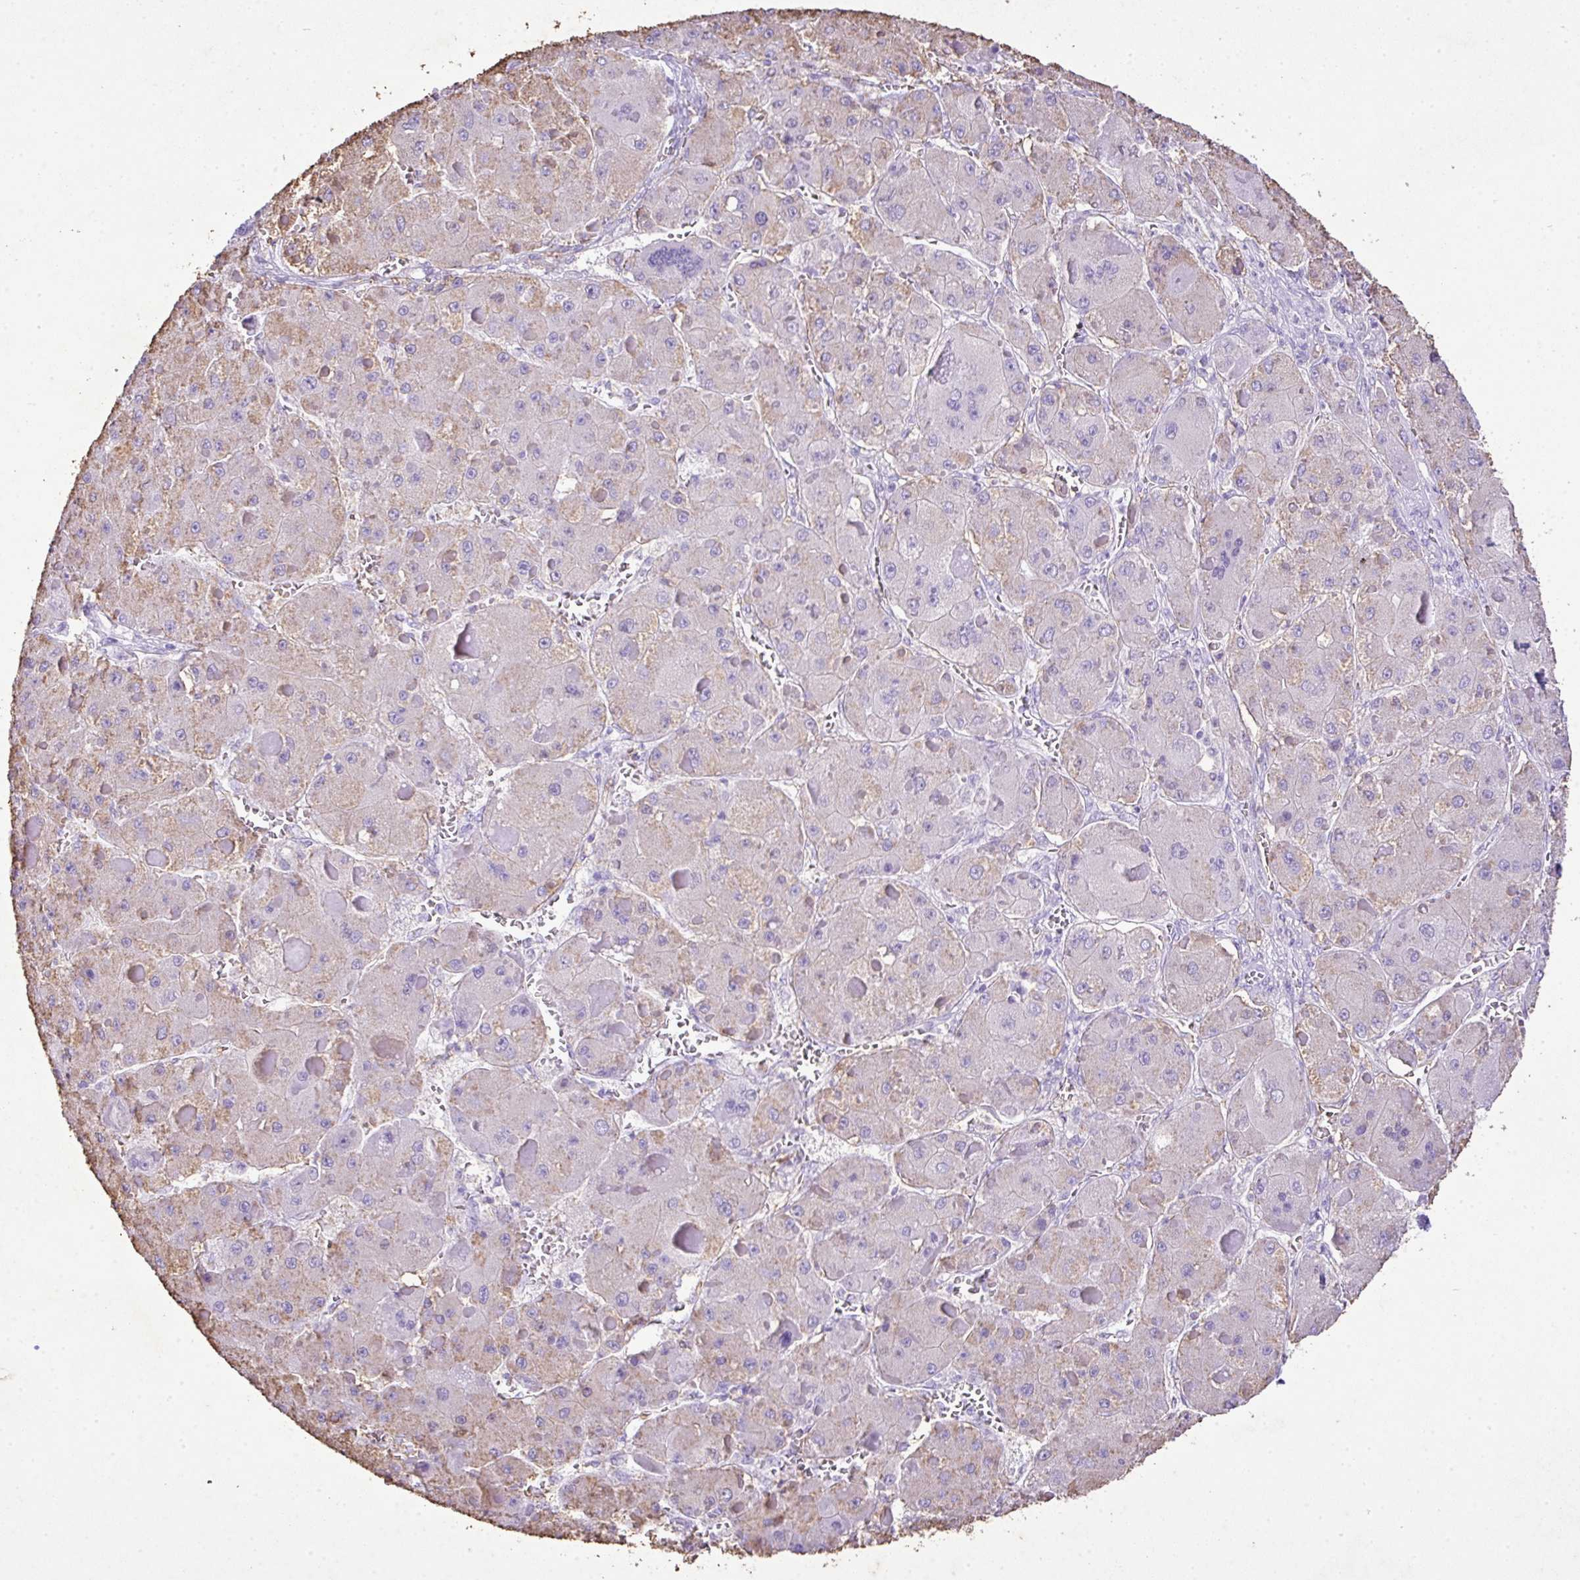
{"staining": {"intensity": "weak", "quantity": "<25%", "location": "cytoplasmic/membranous"}, "tissue": "liver cancer", "cell_type": "Tumor cells", "image_type": "cancer", "snomed": [{"axis": "morphology", "description": "Carcinoma, Hepatocellular, NOS"}, {"axis": "topography", "description": "Liver"}], "caption": "Immunohistochemistry (IHC) micrograph of neoplastic tissue: liver cancer stained with DAB (3,3'-diaminobenzidine) shows no significant protein staining in tumor cells.", "gene": "KCNJ11", "patient": {"sex": "female", "age": 73}}